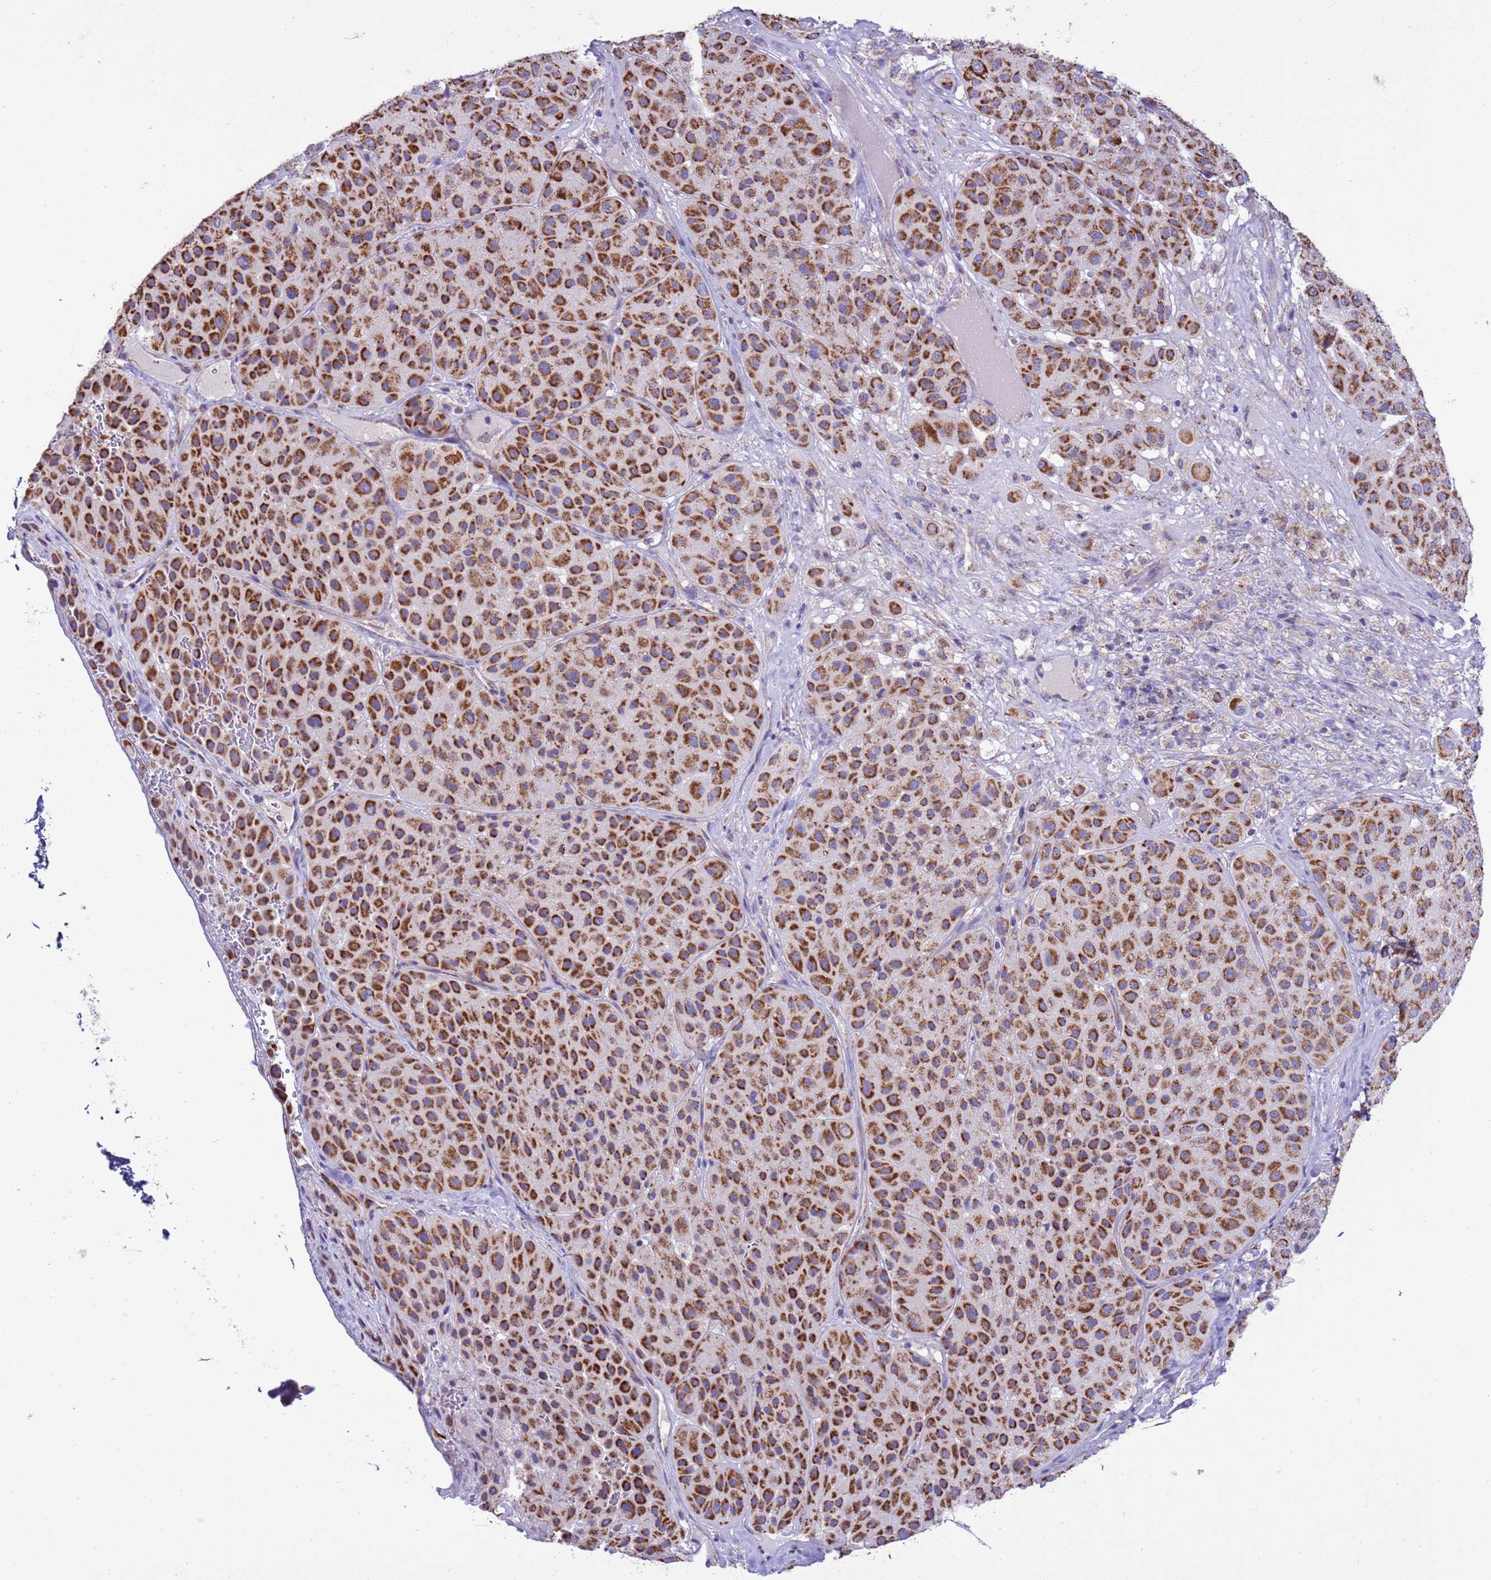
{"staining": {"intensity": "strong", "quantity": ">75%", "location": "cytoplasmic/membranous"}, "tissue": "melanoma", "cell_type": "Tumor cells", "image_type": "cancer", "snomed": [{"axis": "morphology", "description": "Malignant melanoma, Metastatic site"}, {"axis": "topography", "description": "Smooth muscle"}], "caption": "Malignant melanoma (metastatic site) stained for a protein (brown) exhibits strong cytoplasmic/membranous positive staining in approximately >75% of tumor cells.", "gene": "RNF165", "patient": {"sex": "male", "age": 41}}